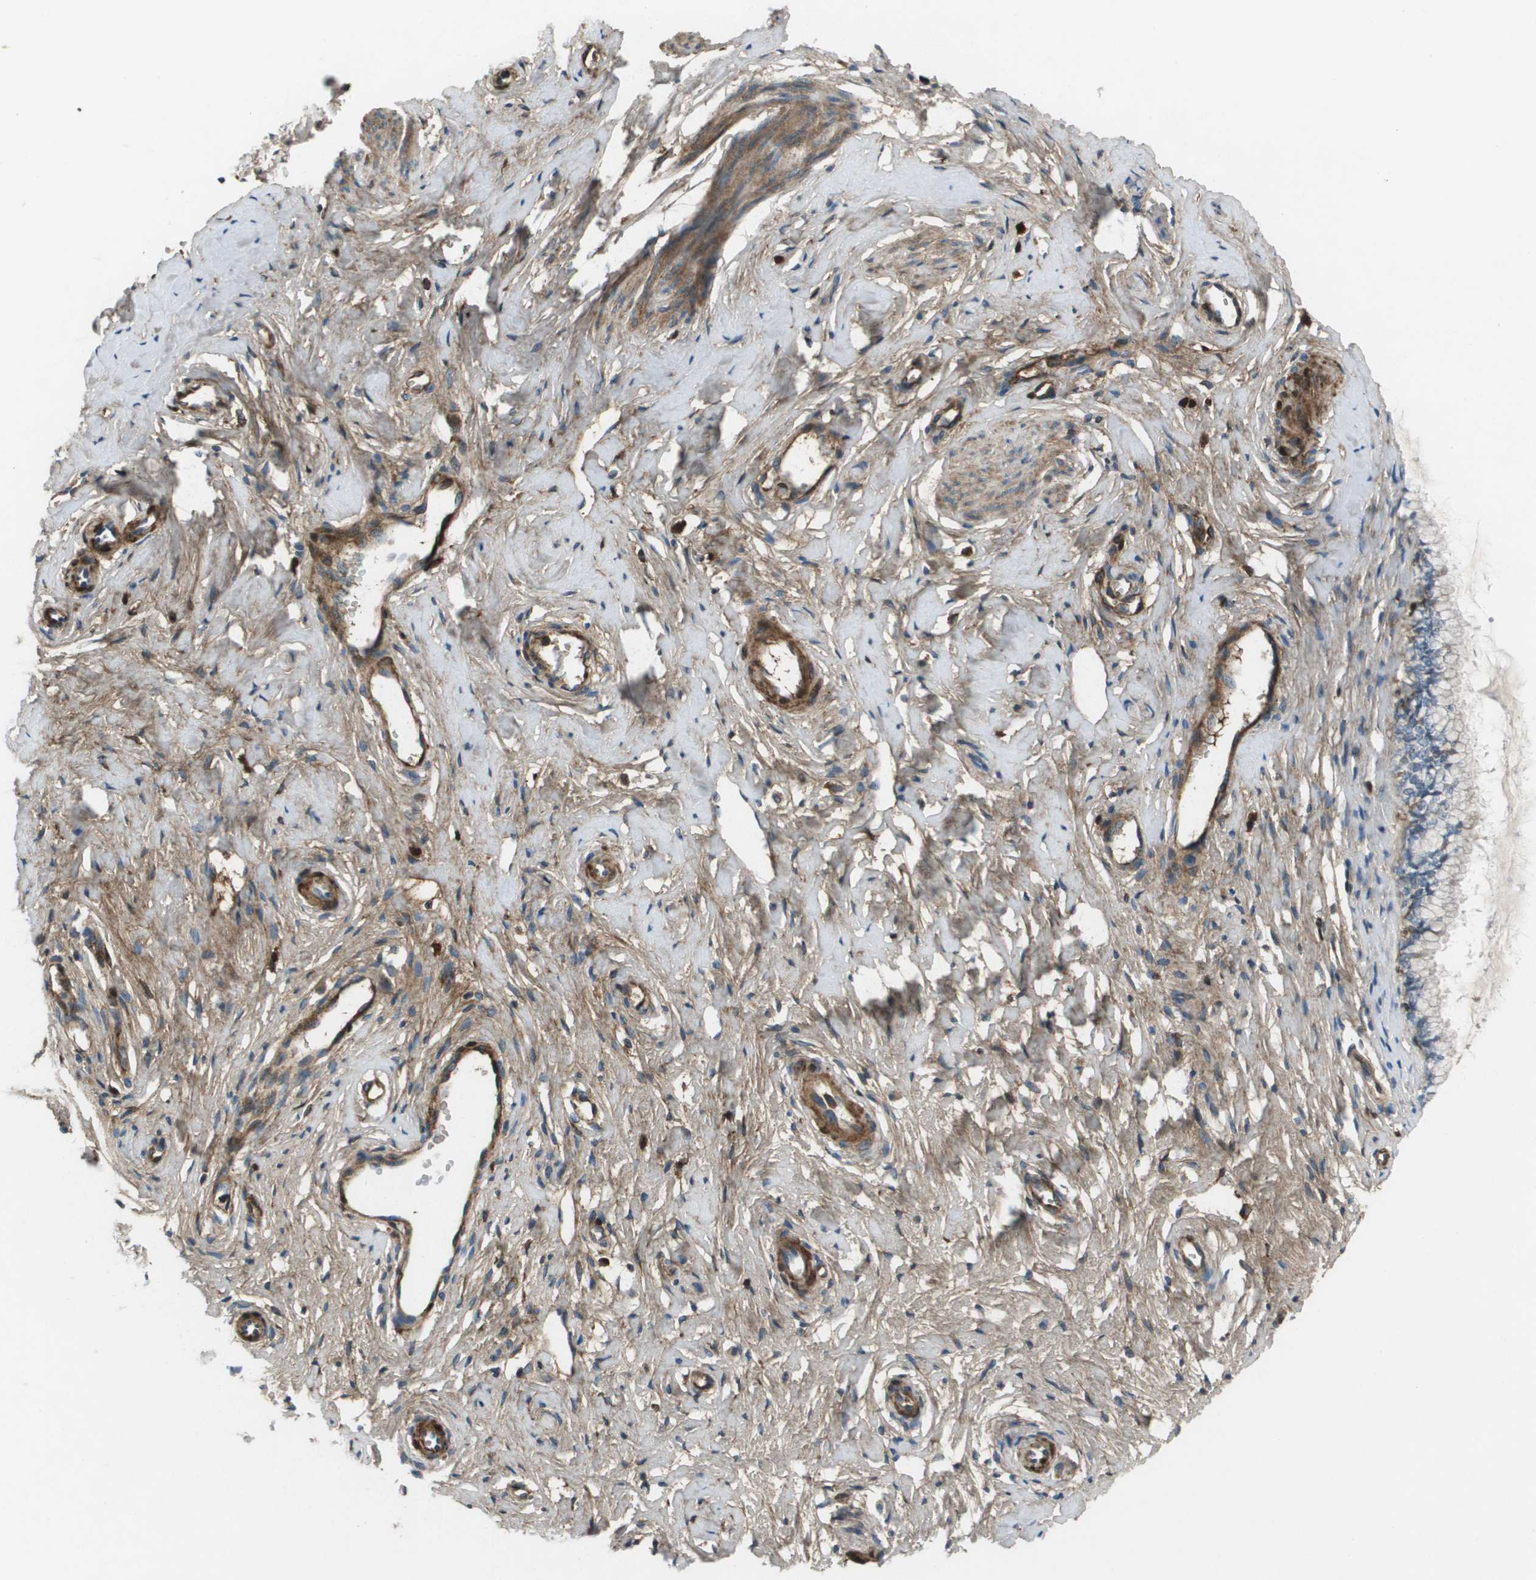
{"staining": {"intensity": "negative", "quantity": "none", "location": "none"}, "tissue": "cervix", "cell_type": "Glandular cells", "image_type": "normal", "snomed": [{"axis": "morphology", "description": "Normal tissue, NOS"}, {"axis": "topography", "description": "Cervix"}], "caption": "A histopathology image of cervix stained for a protein exhibits no brown staining in glandular cells. (Immunohistochemistry (ihc), brightfield microscopy, high magnification).", "gene": "PCOLCE", "patient": {"sex": "female", "age": 65}}